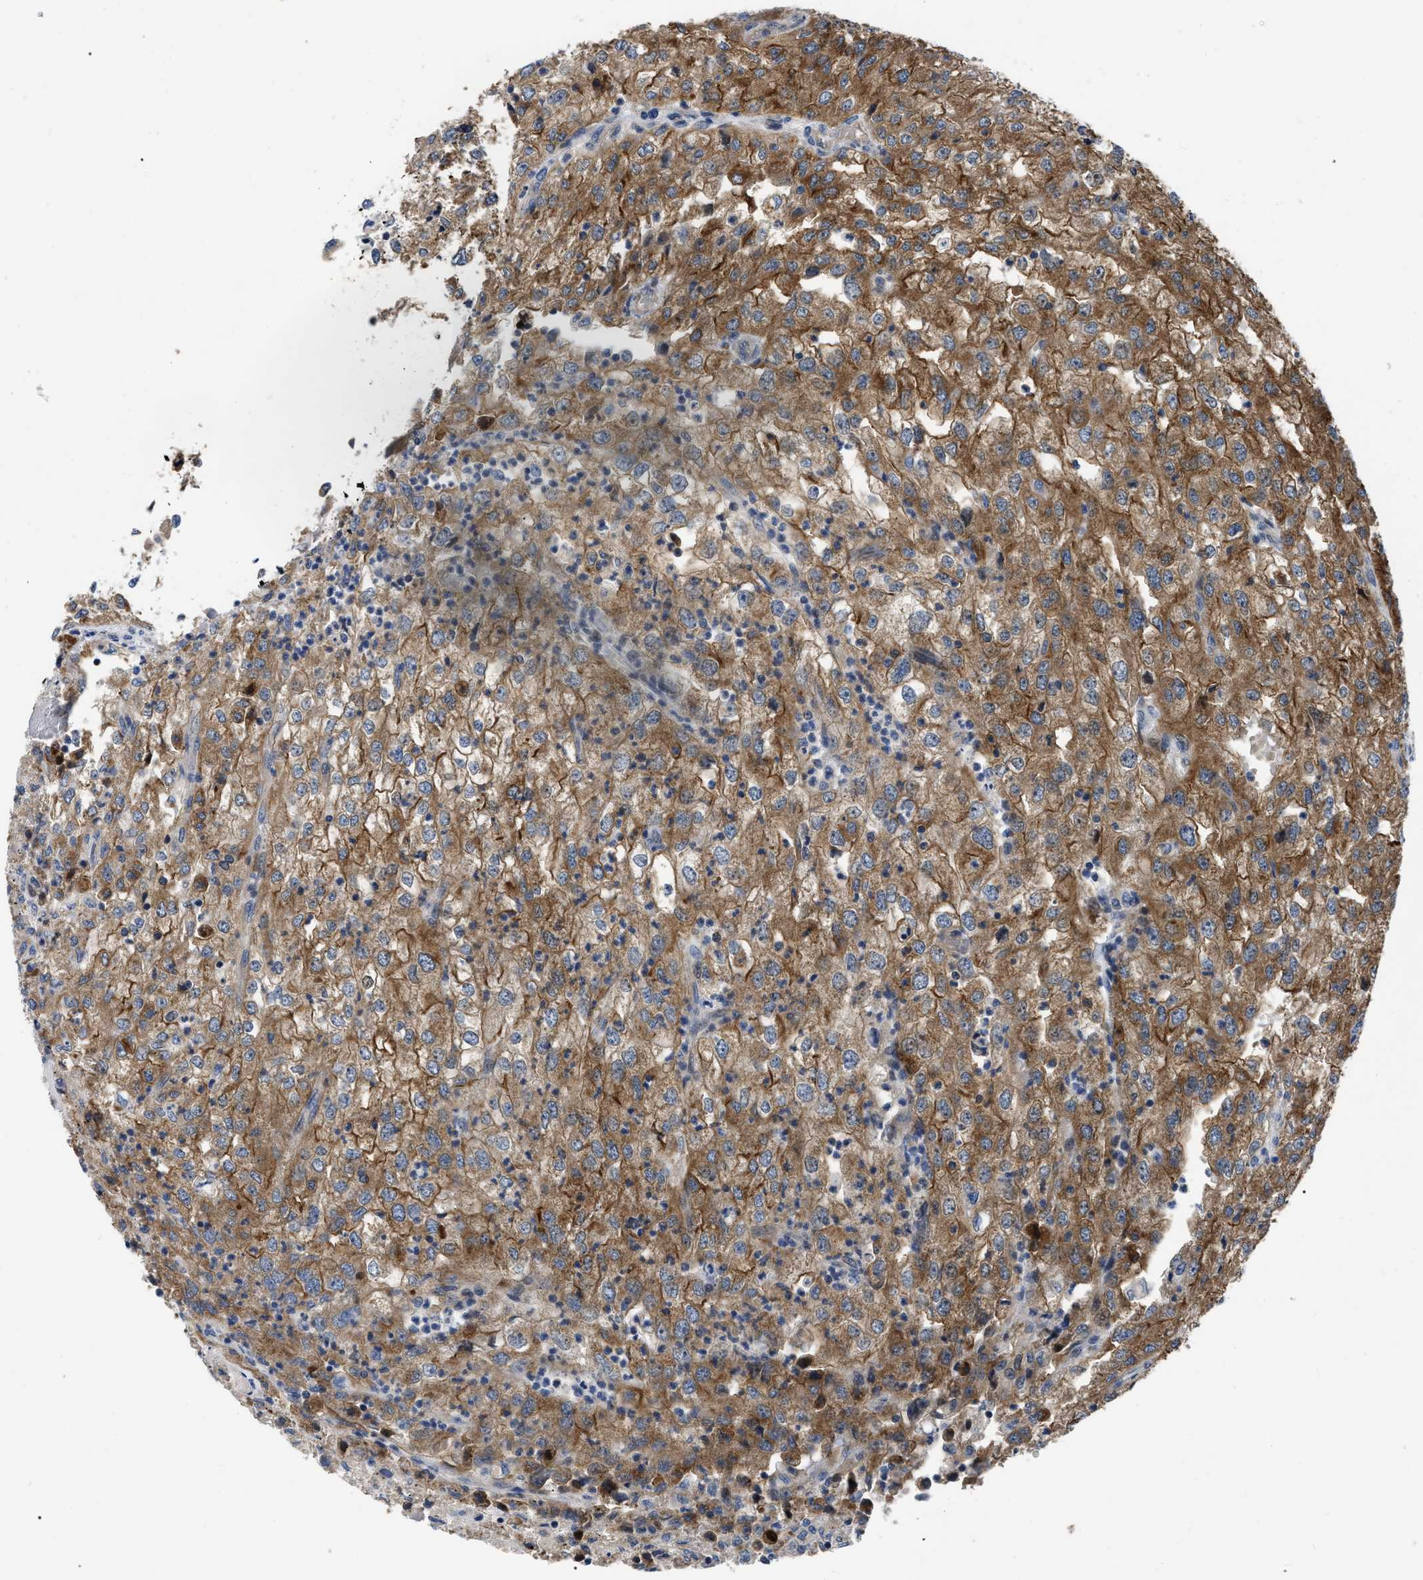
{"staining": {"intensity": "moderate", "quantity": ">75%", "location": "cytoplasmic/membranous"}, "tissue": "renal cancer", "cell_type": "Tumor cells", "image_type": "cancer", "snomed": [{"axis": "morphology", "description": "Adenocarcinoma, NOS"}, {"axis": "topography", "description": "Kidney"}], "caption": "Renal cancer stained for a protein demonstrates moderate cytoplasmic/membranous positivity in tumor cells. (DAB IHC, brown staining for protein, blue staining for nuclei).", "gene": "PPWD1", "patient": {"sex": "female", "age": 54}}